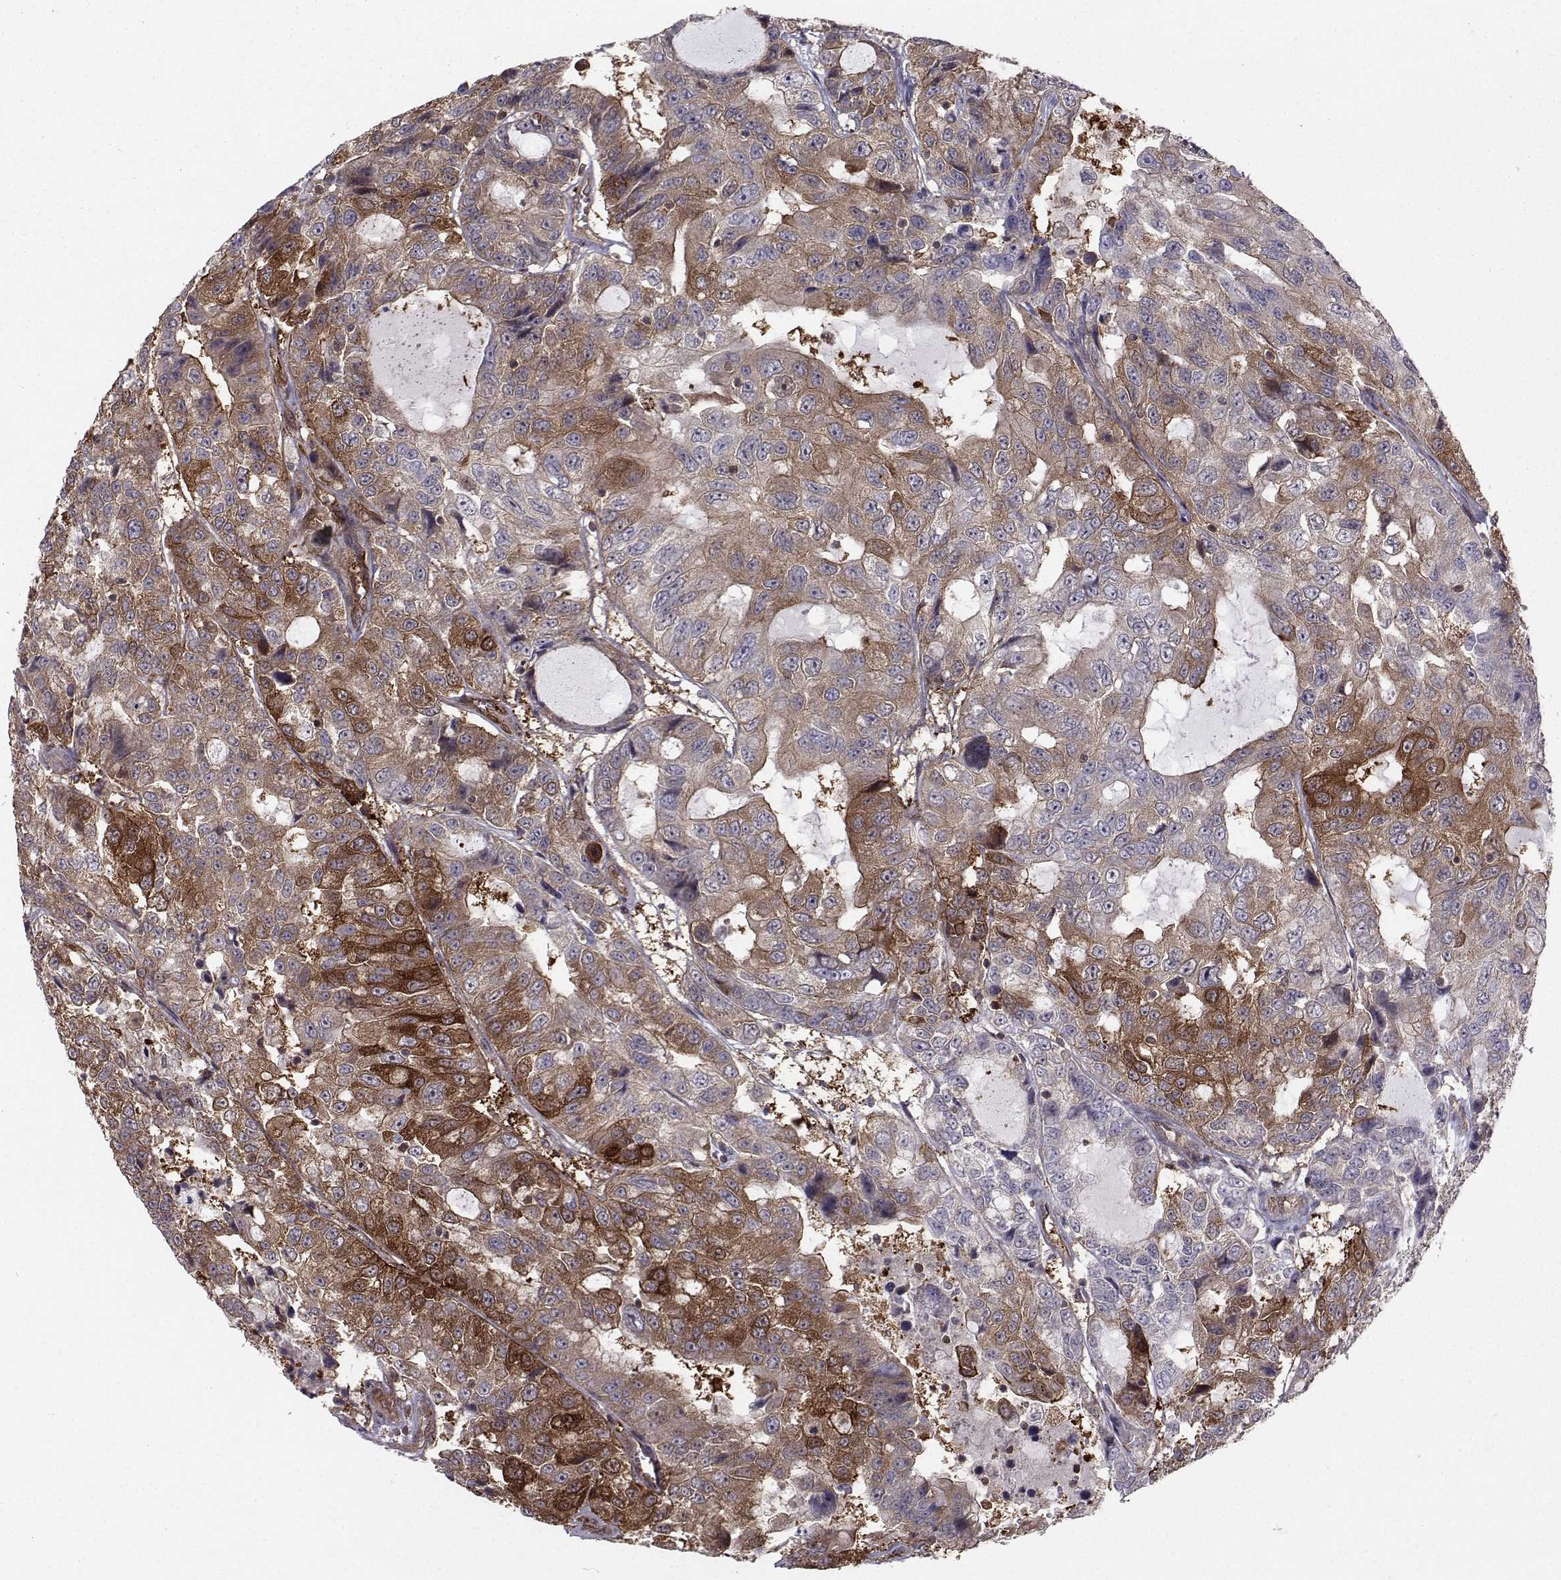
{"staining": {"intensity": "strong", "quantity": "25%-75%", "location": "cytoplasmic/membranous"}, "tissue": "urothelial cancer", "cell_type": "Tumor cells", "image_type": "cancer", "snomed": [{"axis": "morphology", "description": "Urothelial carcinoma, NOS"}, {"axis": "morphology", "description": "Urothelial carcinoma, High grade"}, {"axis": "topography", "description": "Urinary bladder"}], "caption": "Protein staining of urothelial cancer tissue displays strong cytoplasmic/membranous staining in approximately 25%-75% of tumor cells. The staining is performed using DAB (3,3'-diaminobenzidine) brown chromogen to label protein expression. The nuclei are counter-stained blue using hematoxylin.", "gene": "HSP90AB1", "patient": {"sex": "female", "age": 73}}